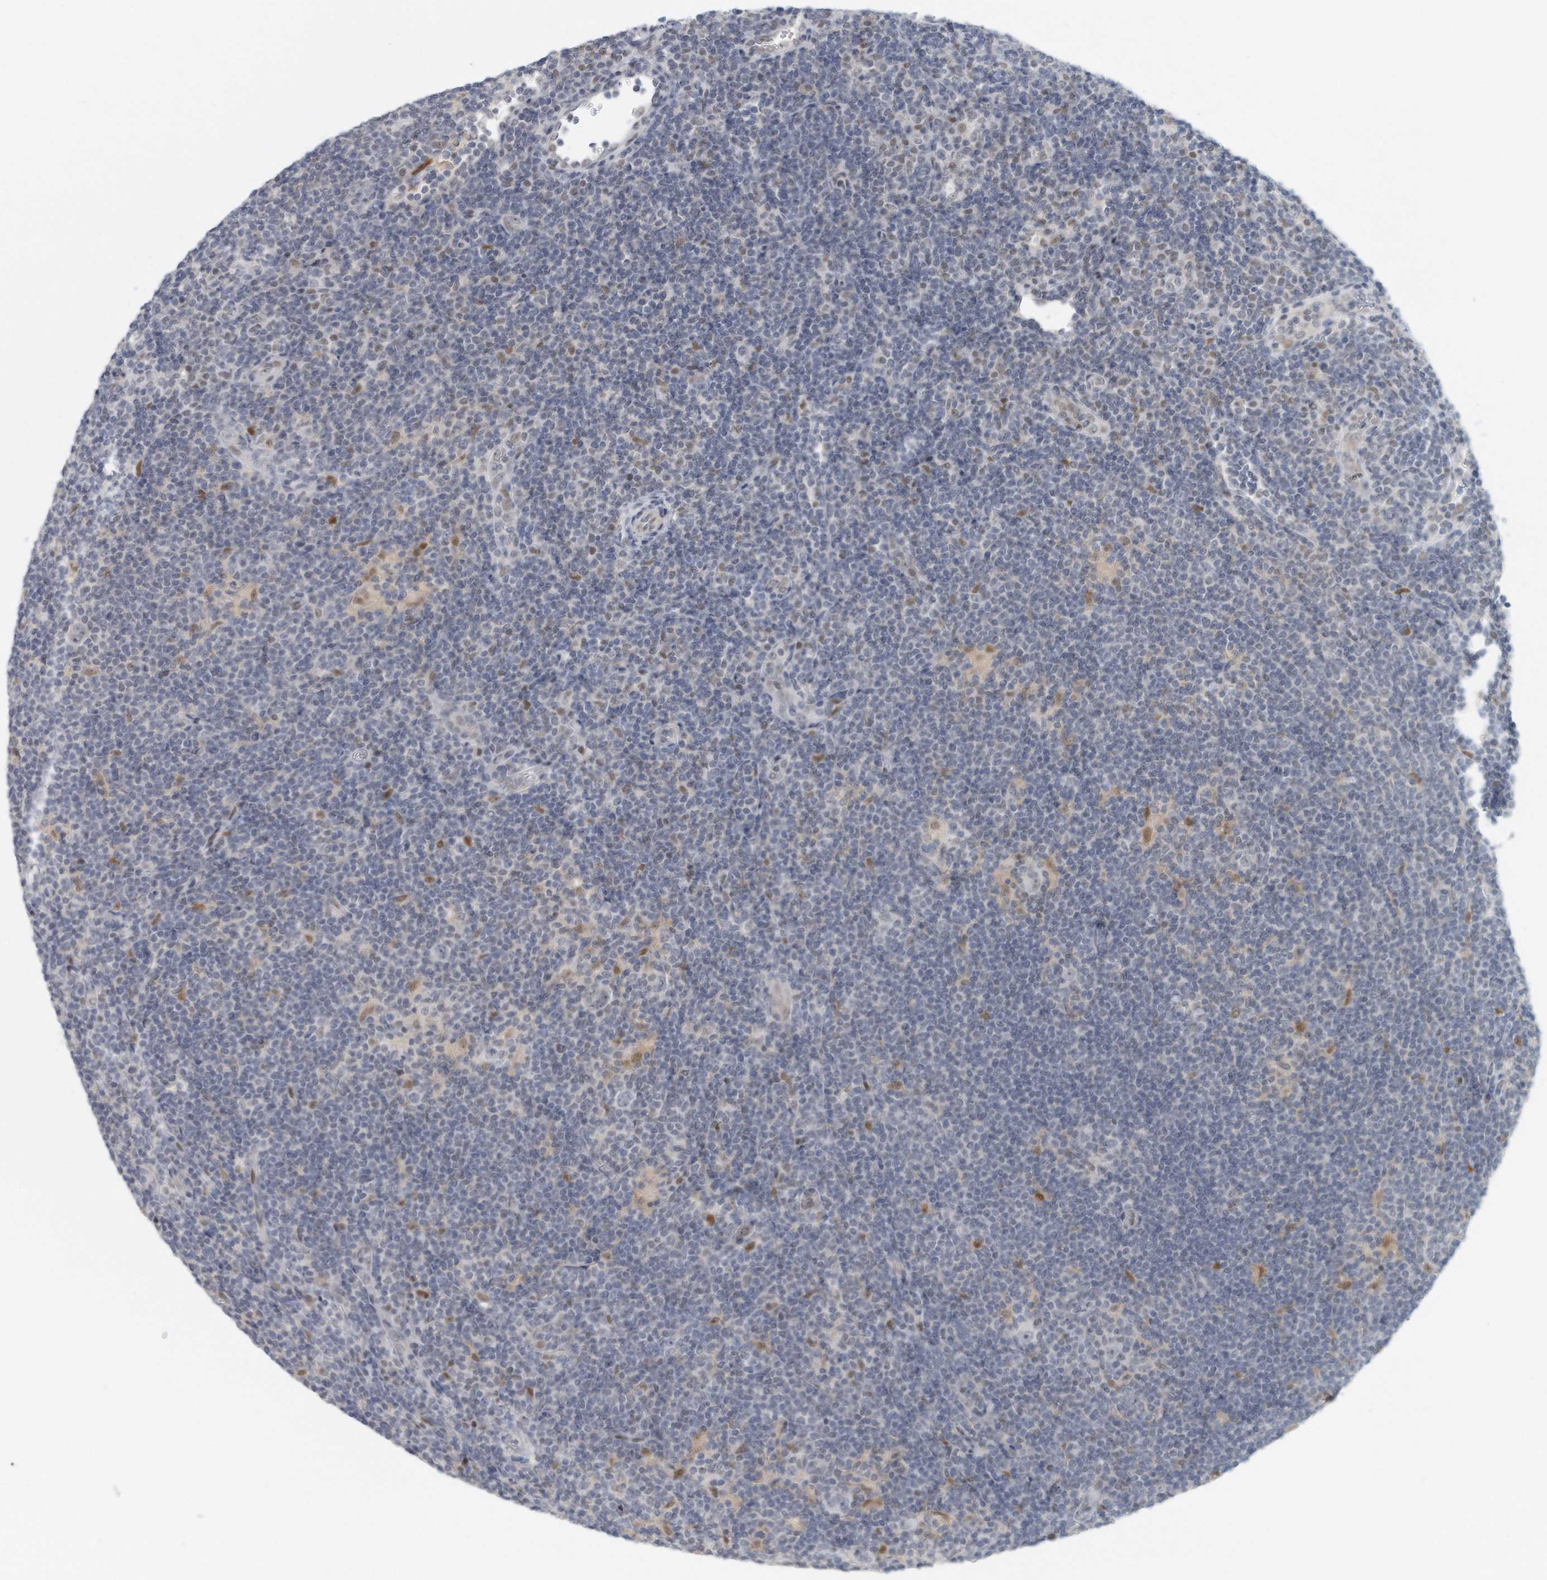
{"staining": {"intensity": "negative", "quantity": "none", "location": "none"}, "tissue": "lymphoma", "cell_type": "Tumor cells", "image_type": "cancer", "snomed": [{"axis": "morphology", "description": "Hodgkin's disease, NOS"}, {"axis": "topography", "description": "Lymph node"}], "caption": "This image is of lymphoma stained with immunohistochemistry (IHC) to label a protein in brown with the nuclei are counter-stained blue. There is no expression in tumor cells.", "gene": "DDX43", "patient": {"sex": "female", "age": 57}}